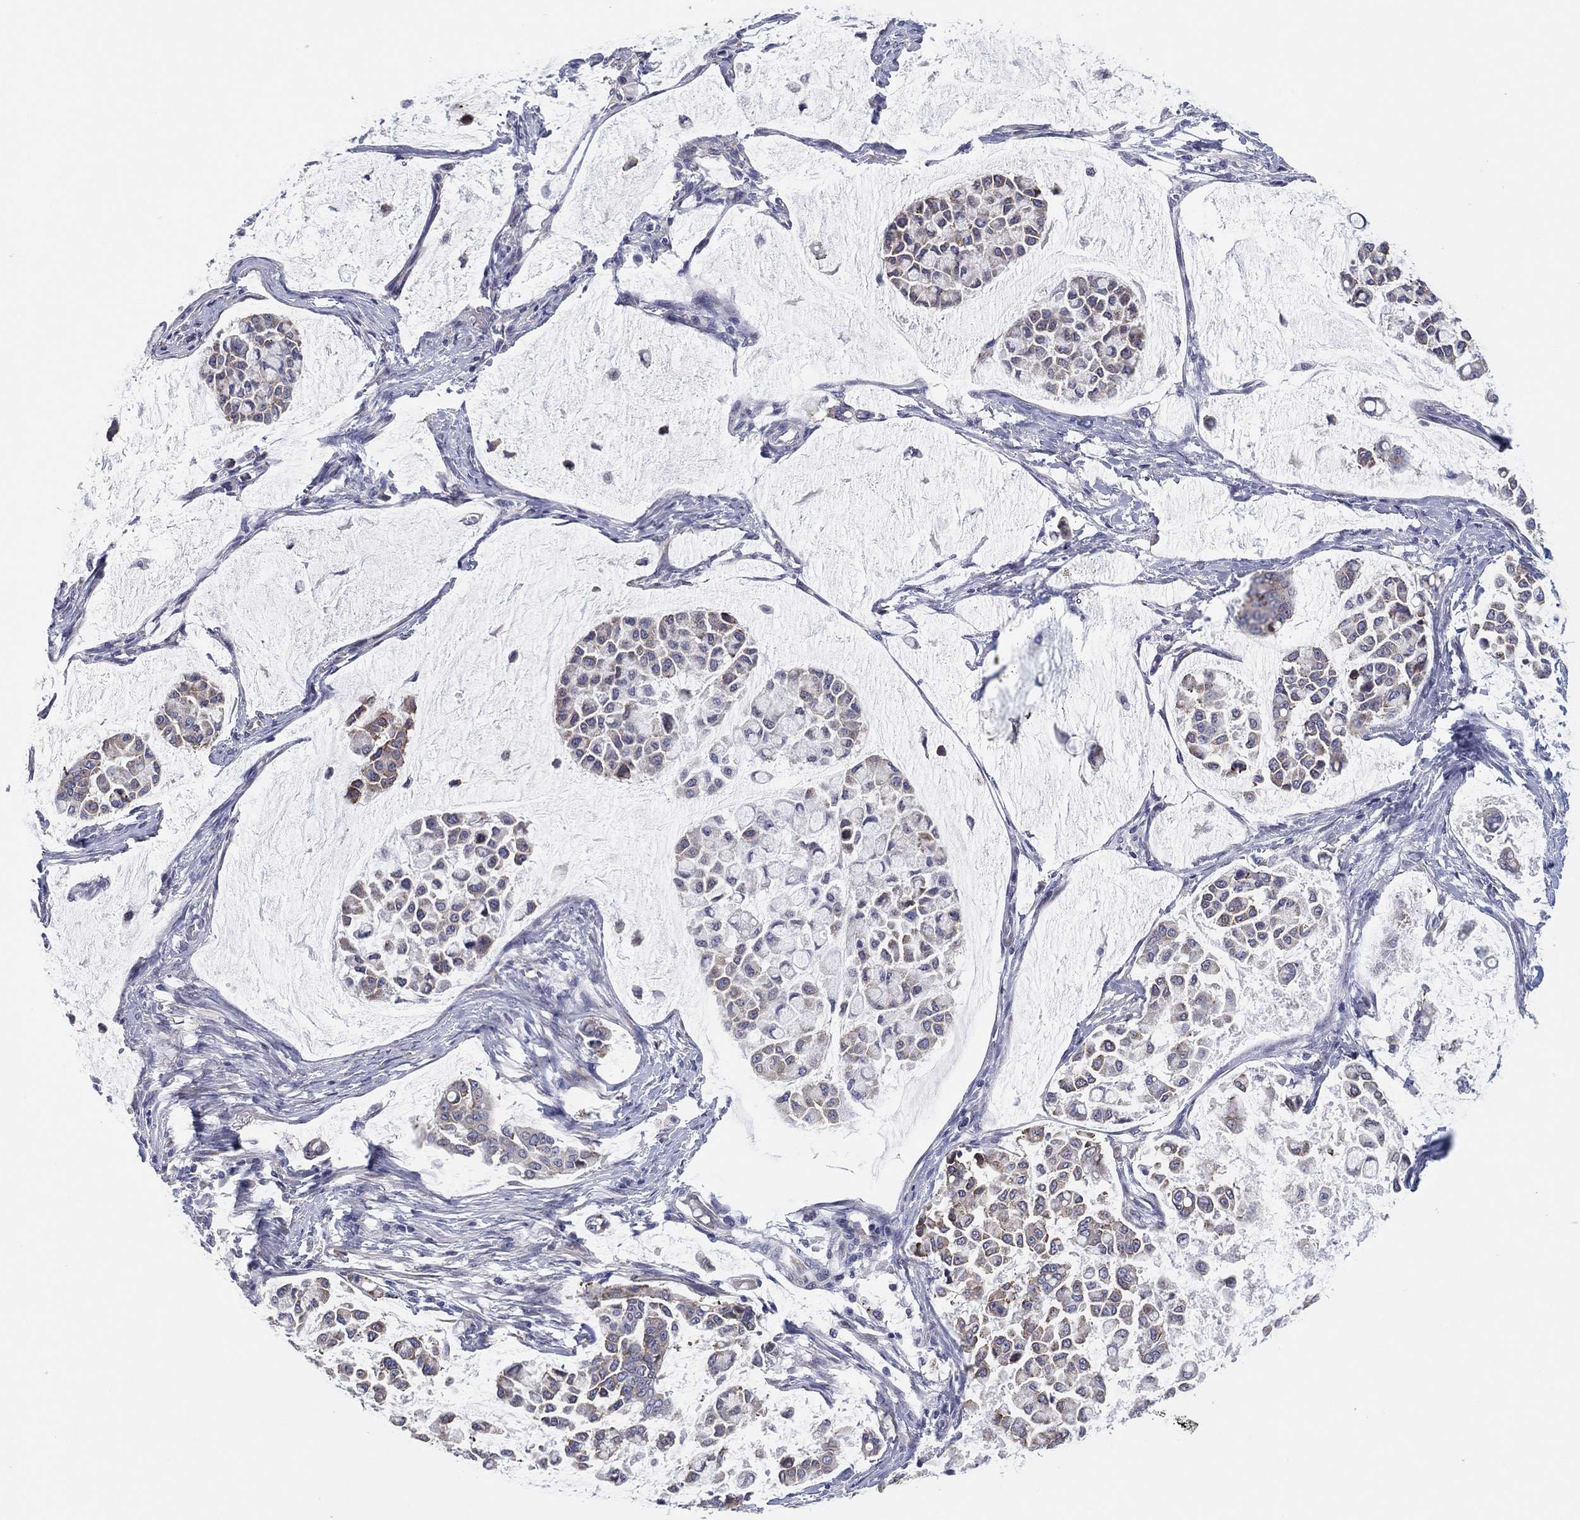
{"staining": {"intensity": "moderate", "quantity": "25%-75%", "location": "cytoplasmic/membranous"}, "tissue": "stomach cancer", "cell_type": "Tumor cells", "image_type": "cancer", "snomed": [{"axis": "morphology", "description": "Adenocarcinoma, NOS"}, {"axis": "topography", "description": "Stomach"}], "caption": "Immunohistochemistry (IHC) of human stomach cancer displays medium levels of moderate cytoplasmic/membranous positivity in about 25%-75% of tumor cells.", "gene": "HEATR4", "patient": {"sex": "male", "age": 82}}